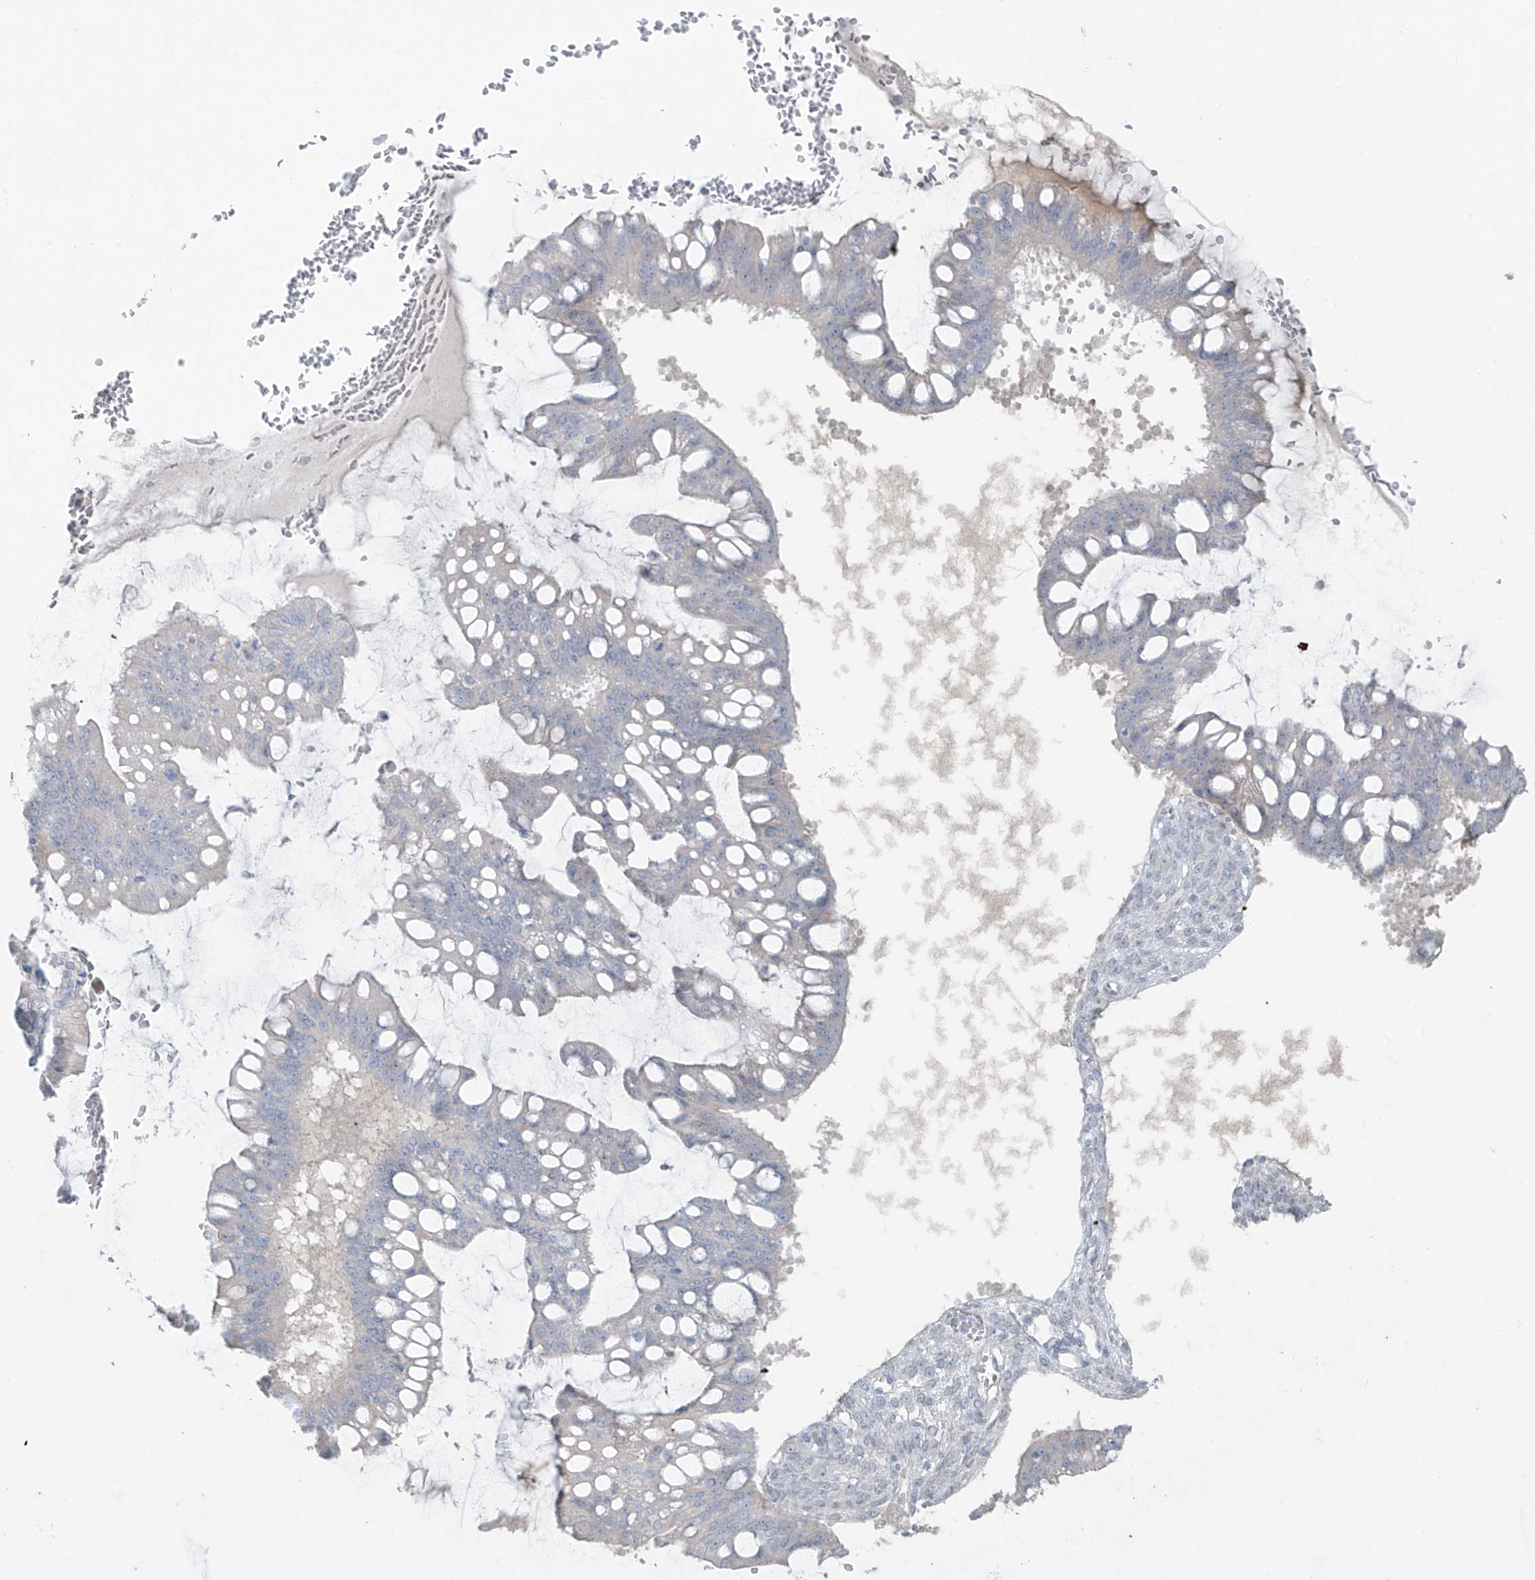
{"staining": {"intensity": "negative", "quantity": "none", "location": "none"}, "tissue": "ovarian cancer", "cell_type": "Tumor cells", "image_type": "cancer", "snomed": [{"axis": "morphology", "description": "Cystadenocarcinoma, mucinous, NOS"}, {"axis": "topography", "description": "Ovary"}], "caption": "DAB (3,3'-diaminobenzidine) immunohistochemical staining of human ovarian mucinous cystadenocarcinoma displays no significant positivity in tumor cells.", "gene": "PPAT", "patient": {"sex": "female", "age": 73}}